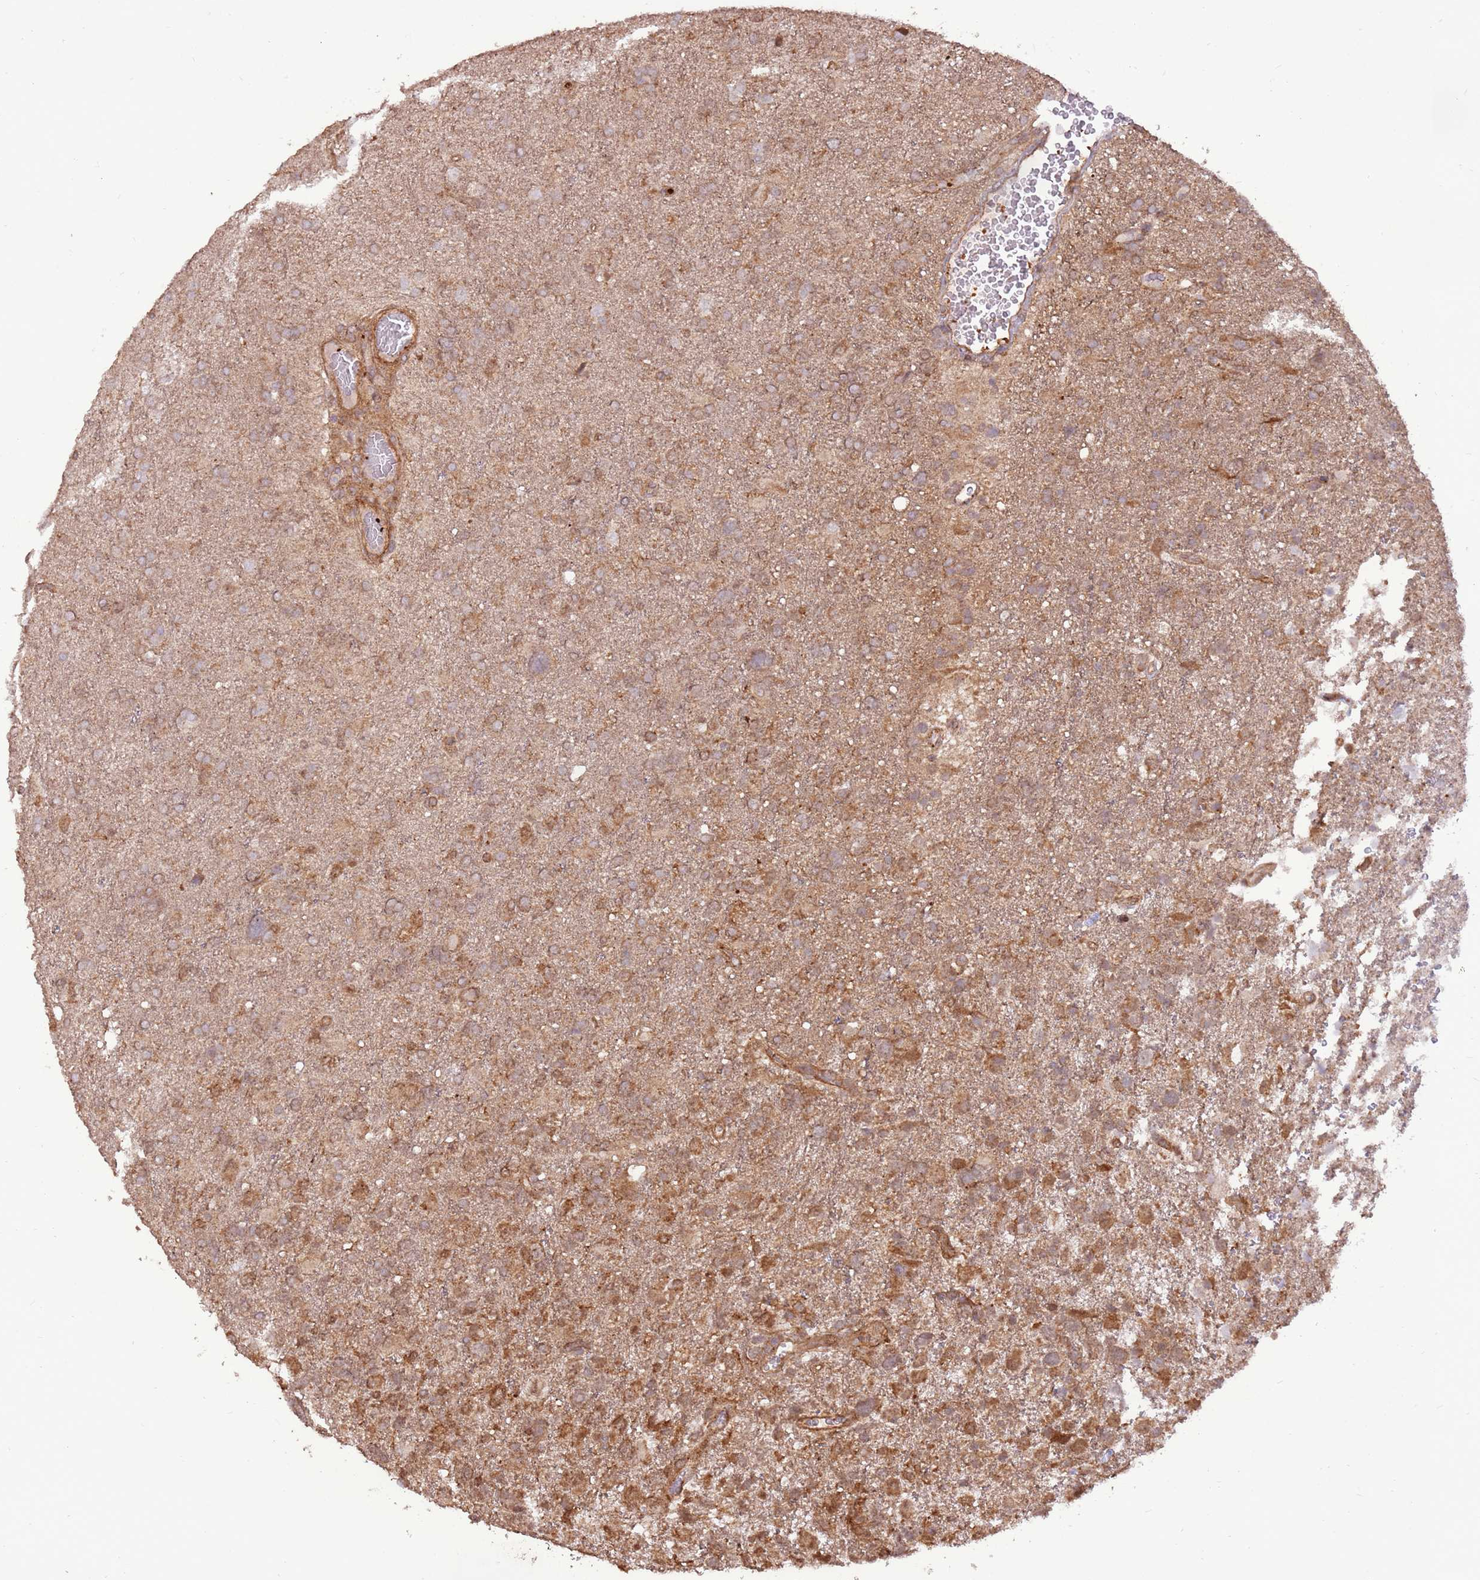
{"staining": {"intensity": "moderate", "quantity": ">75%", "location": "cytoplasmic/membranous"}, "tissue": "glioma", "cell_type": "Tumor cells", "image_type": "cancer", "snomed": [{"axis": "morphology", "description": "Glioma, malignant, High grade"}, {"axis": "topography", "description": "Brain"}], "caption": "About >75% of tumor cells in glioma show moderate cytoplasmic/membranous protein staining as visualized by brown immunohistochemical staining.", "gene": "CCDC112", "patient": {"sex": "male", "age": 61}}